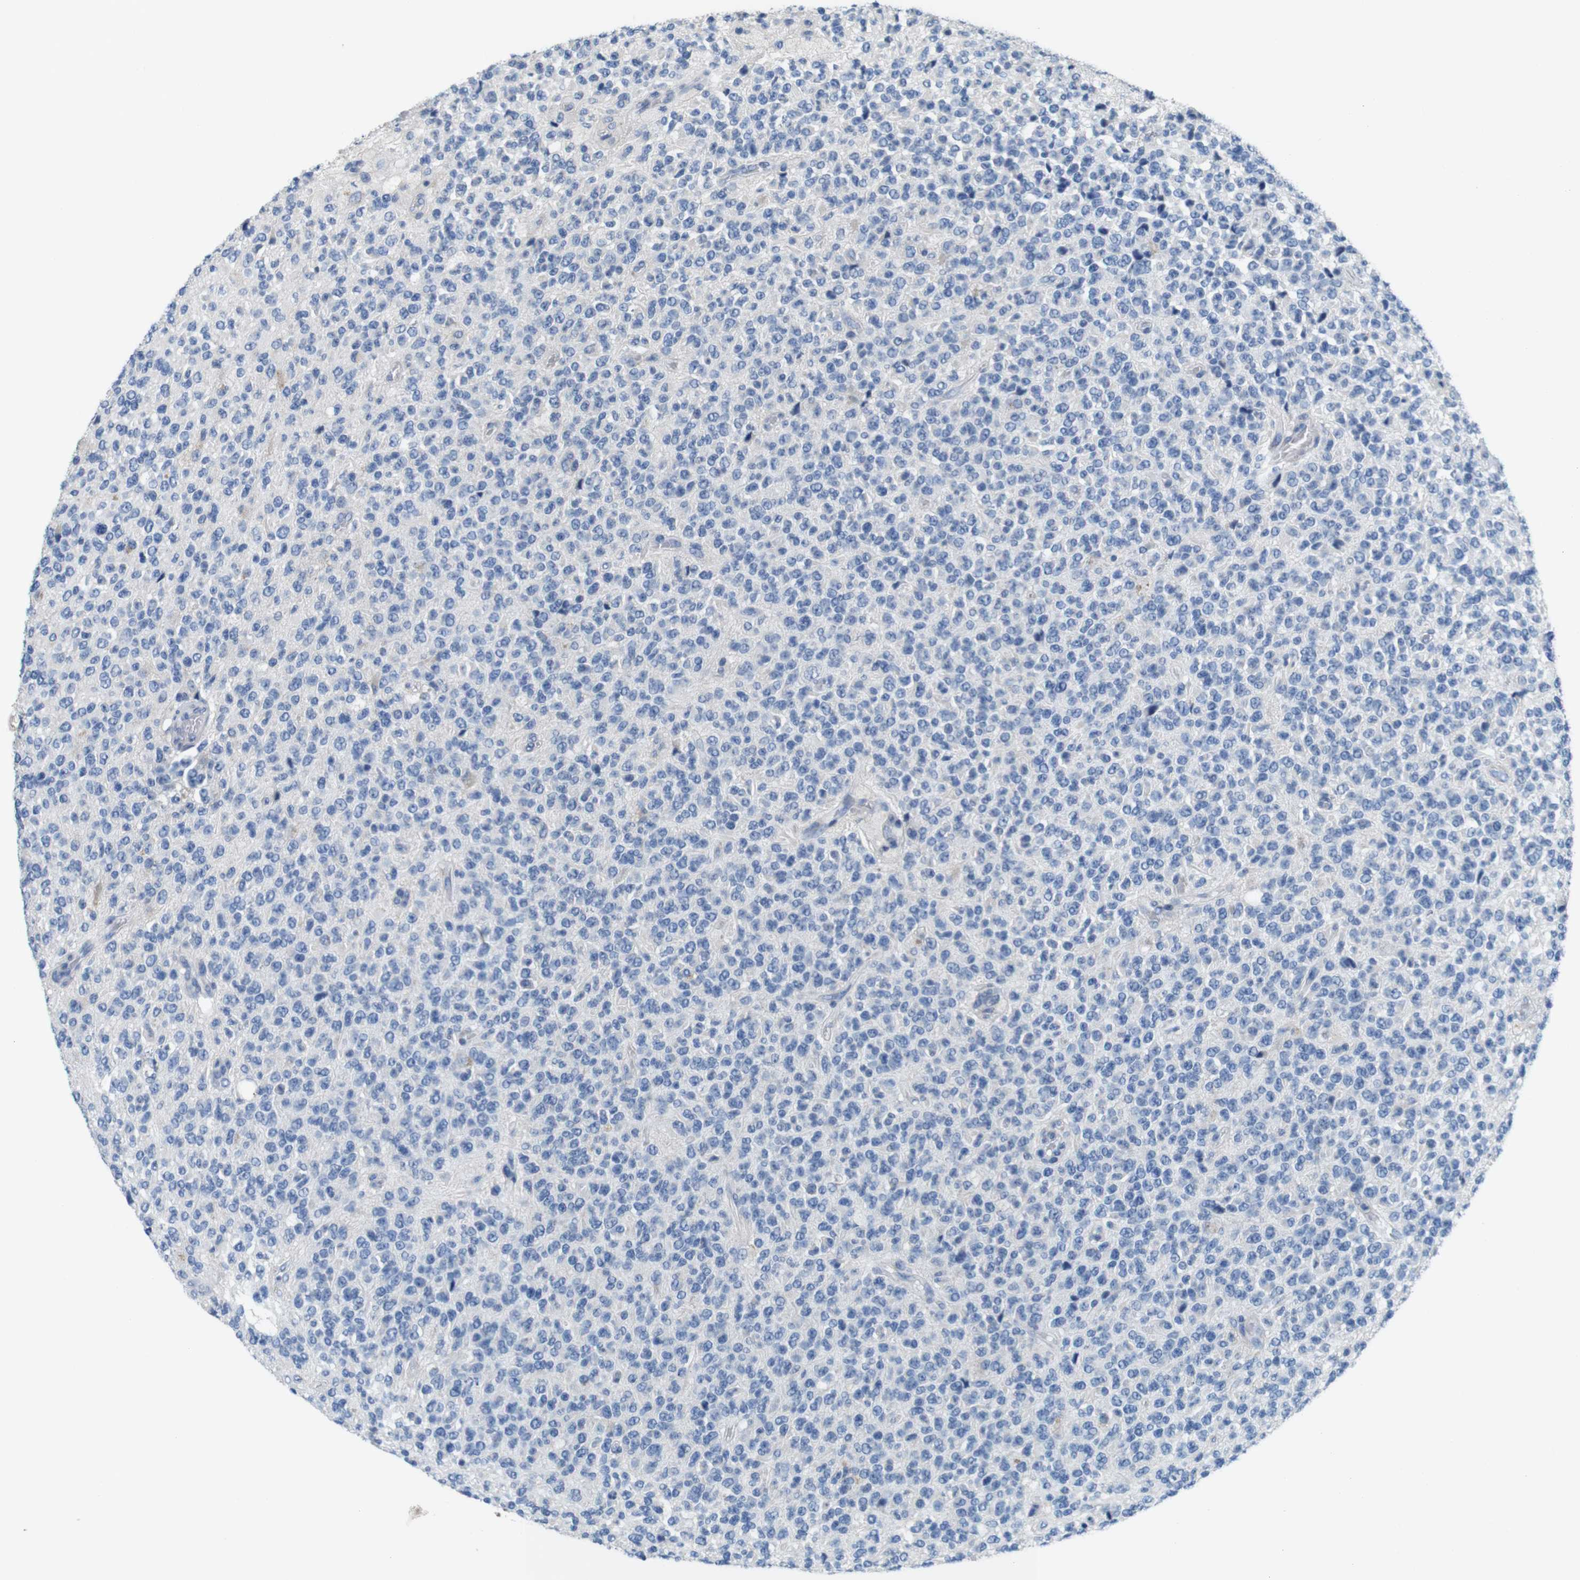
{"staining": {"intensity": "negative", "quantity": "none", "location": "none"}, "tissue": "glioma", "cell_type": "Tumor cells", "image_type": "cancer", "snomed": [{"axis": "morphology", "description": "Glioma, malignant, High grade"}, {"axis": "topography", "description": "pancreas cauda"}], "caption": "This is an IHC histopathology image of human malignant glioma (high-grade). There is no positivity in tumor cells.", "gene": "GOLGA2", "patient": {"sex": "male", "age": 60}}